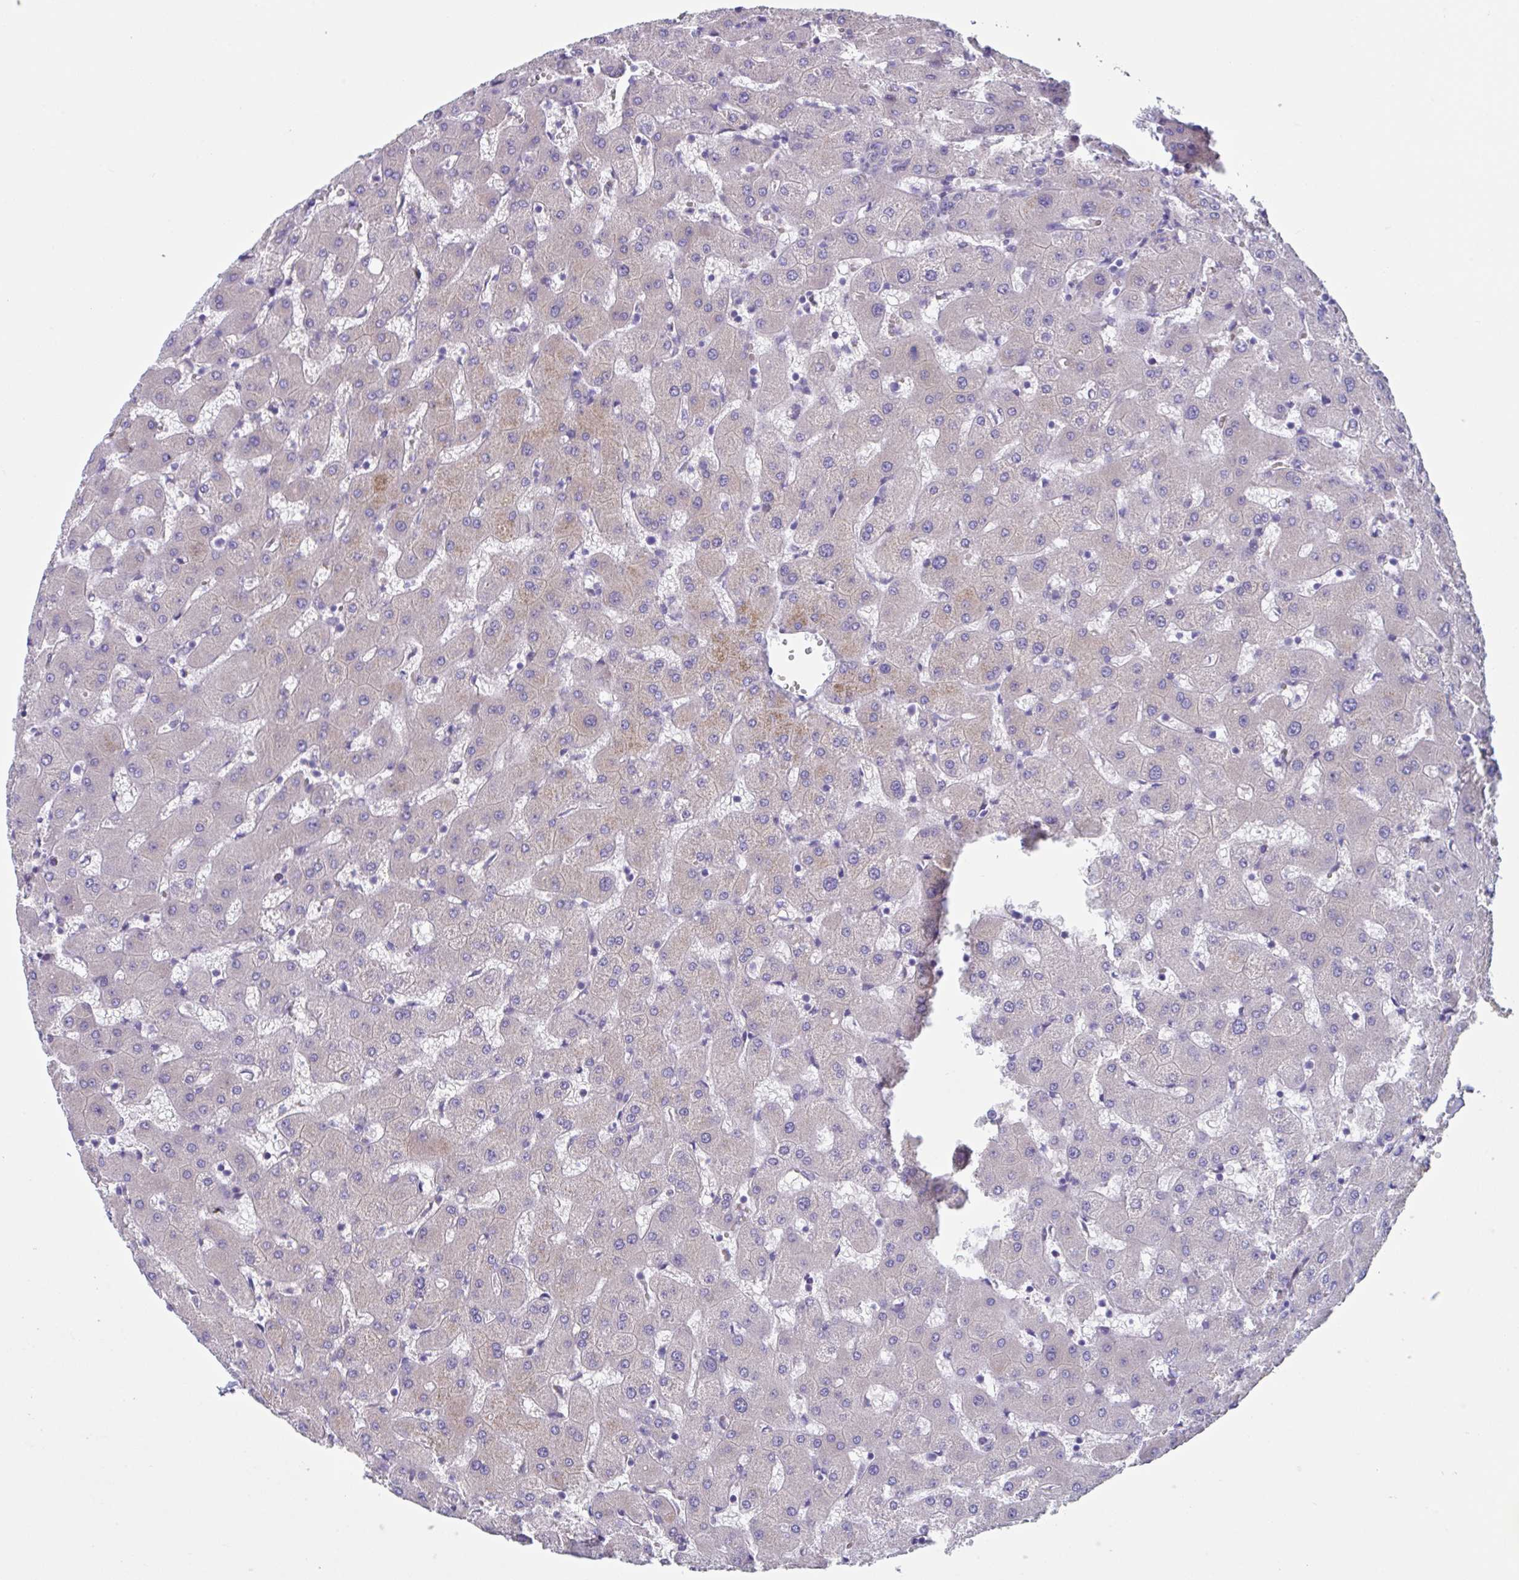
{"staining": {"intensity": "negative", "quantity": "none", "location": "none"}, "tissue": "liver", "cell_type": "Cholangiocytes", "image_type": "normal", "snomed": [{"axis": "morphology", "description": "Normal tissue, NOS"}, {"axis": "topography", "description": "Liver"}], "caption": "Liver stained for a protein using IHC demonstrates no staining cholangiocytes.", "gene": "LPIN3", "patient": {"sex": "female", "age": 63}}